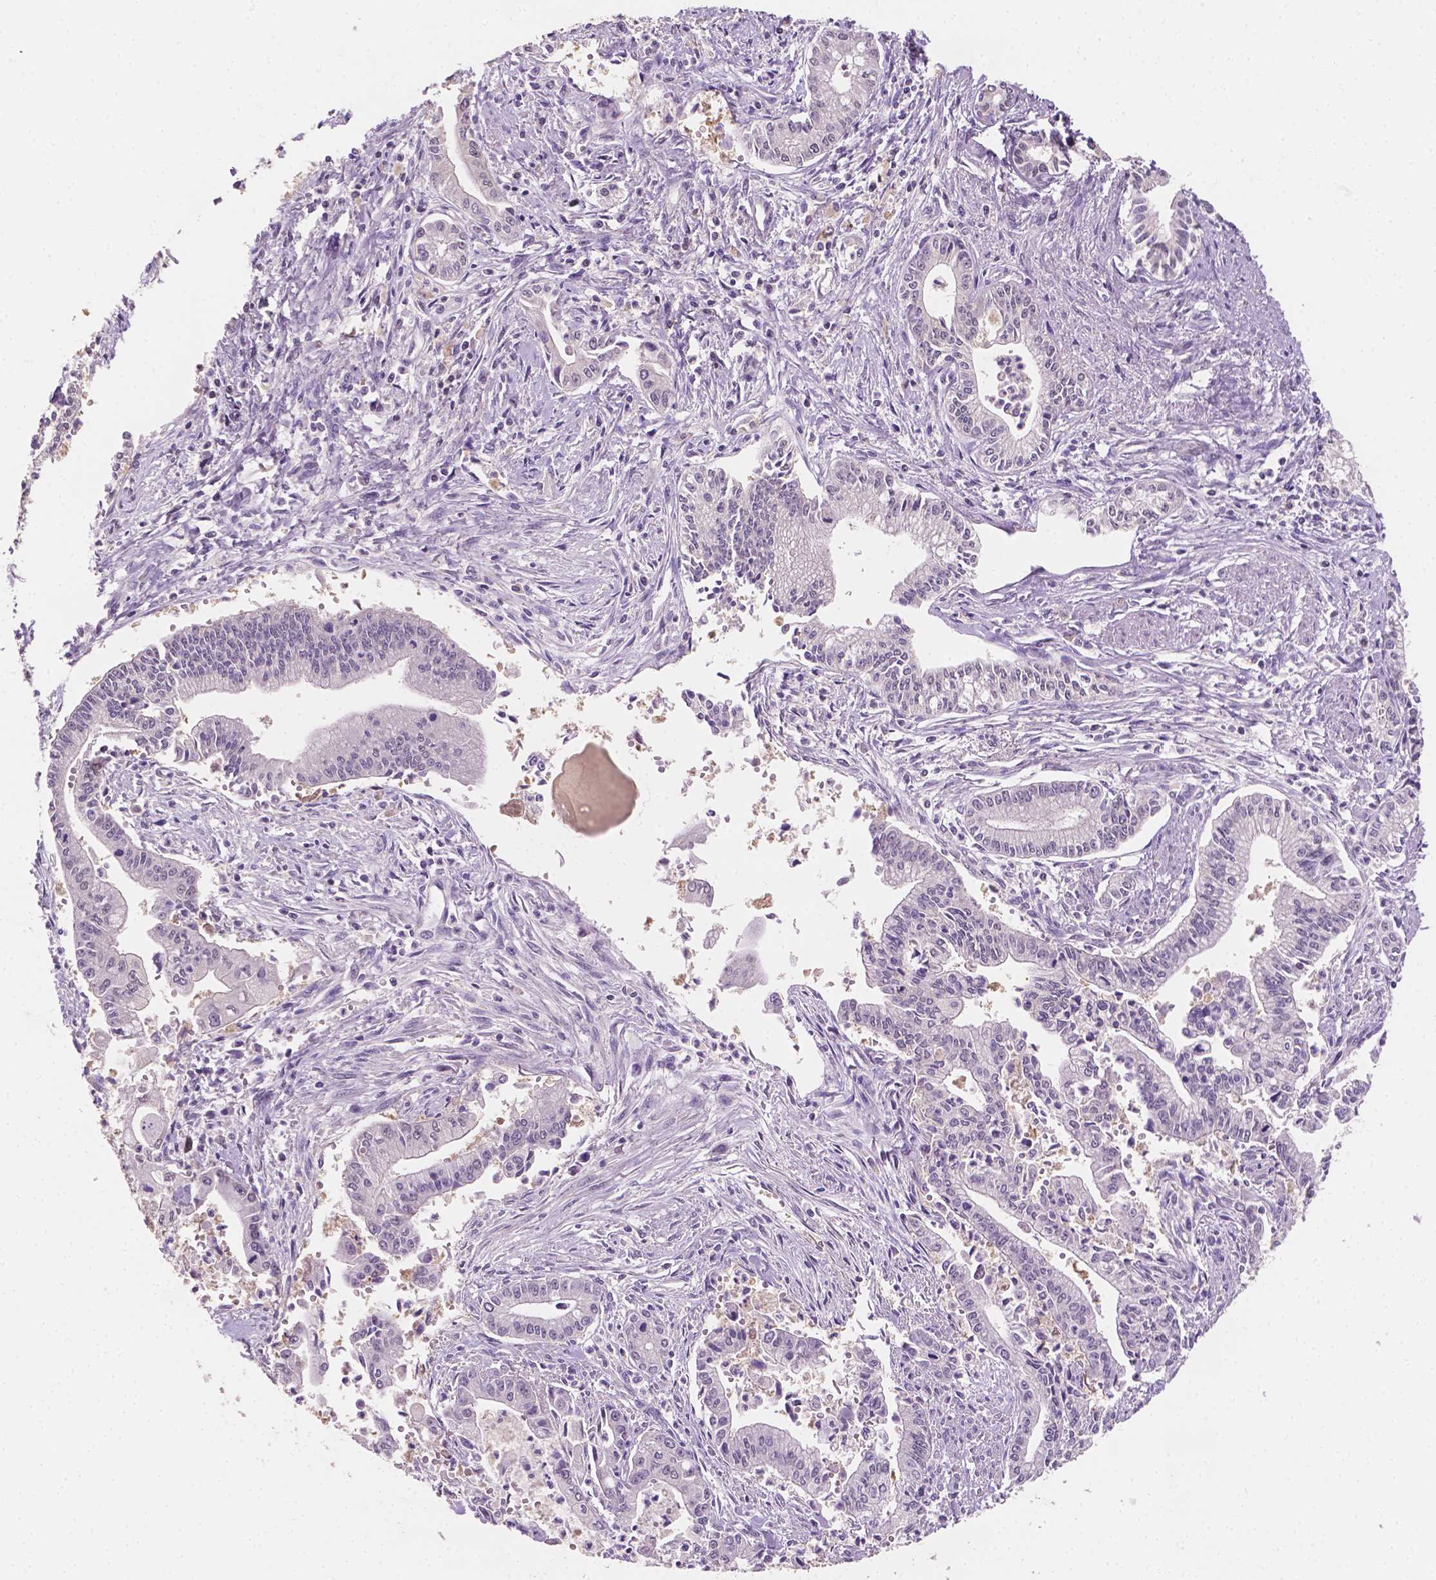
{"staining": {"intensity": "negative", "quantity": "none", "location": "none"}, "tissue": "pancreatic cancer", "cell_type": "Tumor cells", "image_type": "cancer", "snomed": [{"axis": "morphology", "description": "Adenocarcinoma, NOS"}, {"axis": "topography", "description": "Pancreas"}], "caption": "DAB (3,3'-diaminobenzidine) immunohistochemical staining of human pancreatic cancer displays no significant expression in tumor cells.", "gene": "MROH6", "patient": {"sex": "female", "age": 65}}